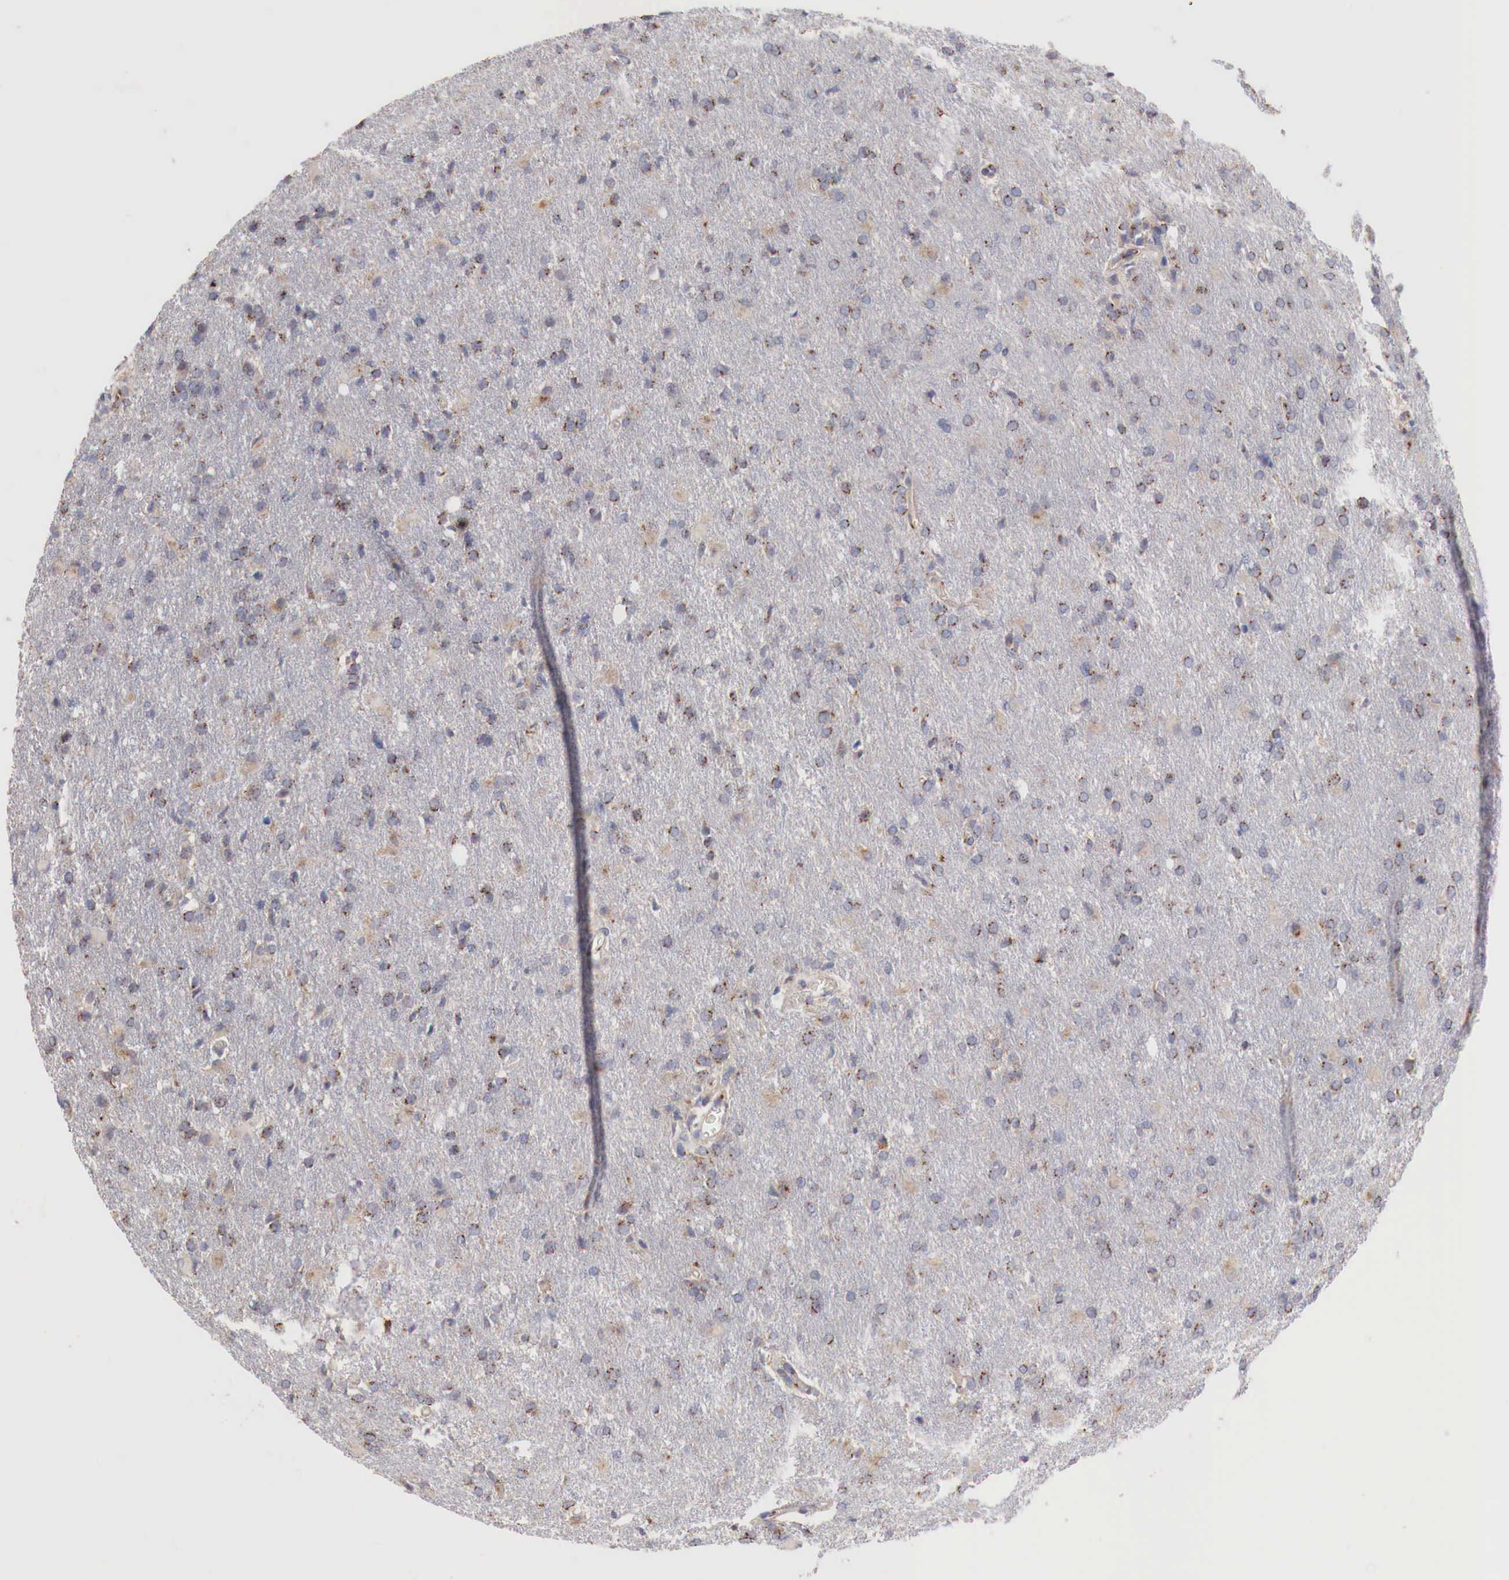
{"staining": {"intensity": "weak", "quantity": "25%-75%", "location": "cytoplasmic/membranous"}, "tissue": "glioma", "cell_type": "Tumor cells", "image_type": "cancer", "snomed": [{"axis": "morphology", "description": "Glioma, malignant, High grade"}, {"axis": "topography", "description": "Brain"}], "caption": "Protein staining of glioma tissue displays weak cytoplasmic/membranous expression in approximately 25%-75% of tumor cells.", "gene": "SYAP1", "patient": {"sex": "male", "age": 68}}